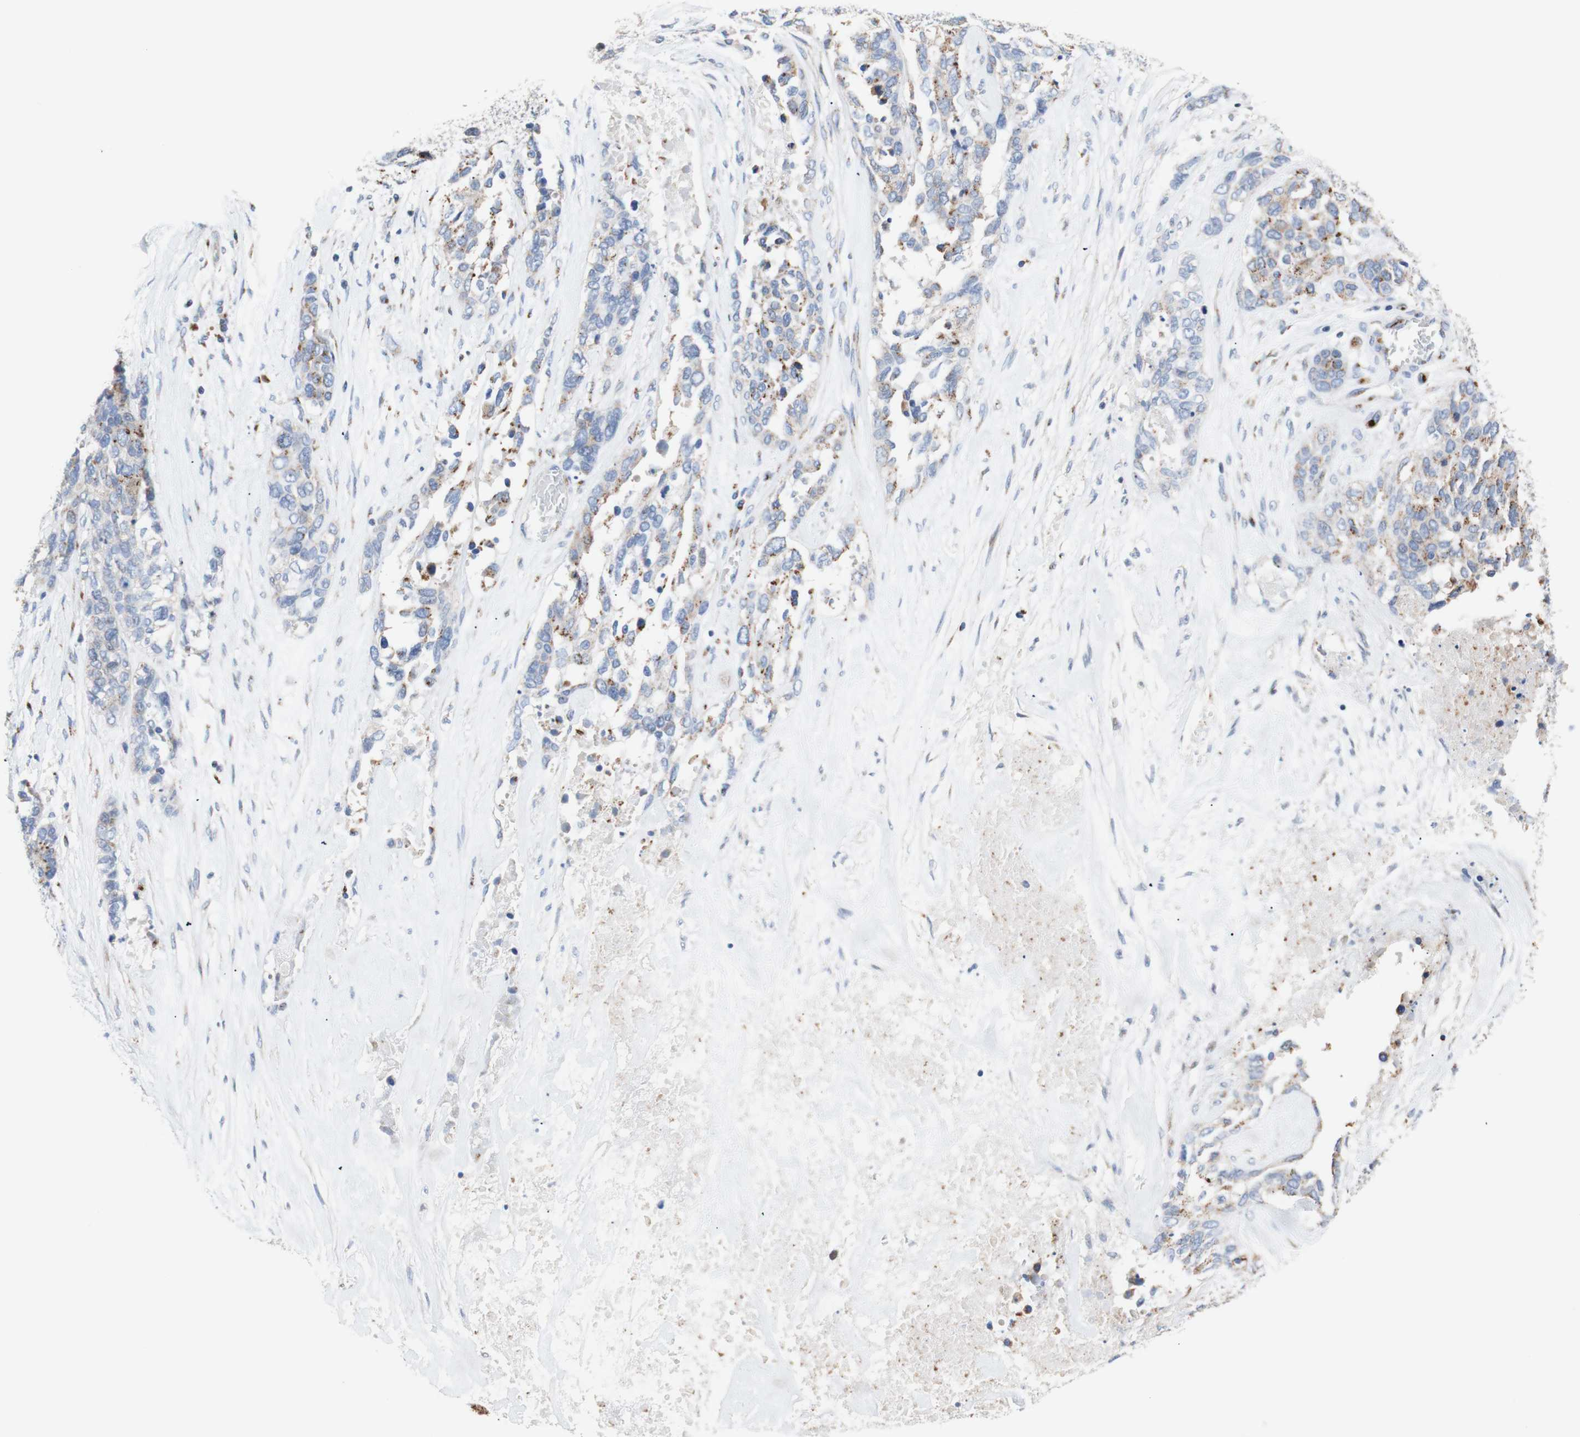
{"staining": {"intensity": "weak", "quantity": "25%-75%", "location": "cytoplasmic/membranous"}, "tissue": "ovarian cancer", "cell_type": "Tumor cells", "image_type": "cancer", "snomed": [{"axis": "morphology", "description": "Cystadenocarcinoma, serous, NOS"}, {"axis": "topography", "description": "Ovary"}], "caption": "This histopathology image displays IHC staining of serous cystadenocarcinoma (ovarian), with low weak cytoplasmic/membranous positivity in approximately 25%-75% of tumor cells.", "gene": "GALNT2", "patient": {"sex": "female", "age": 44}}